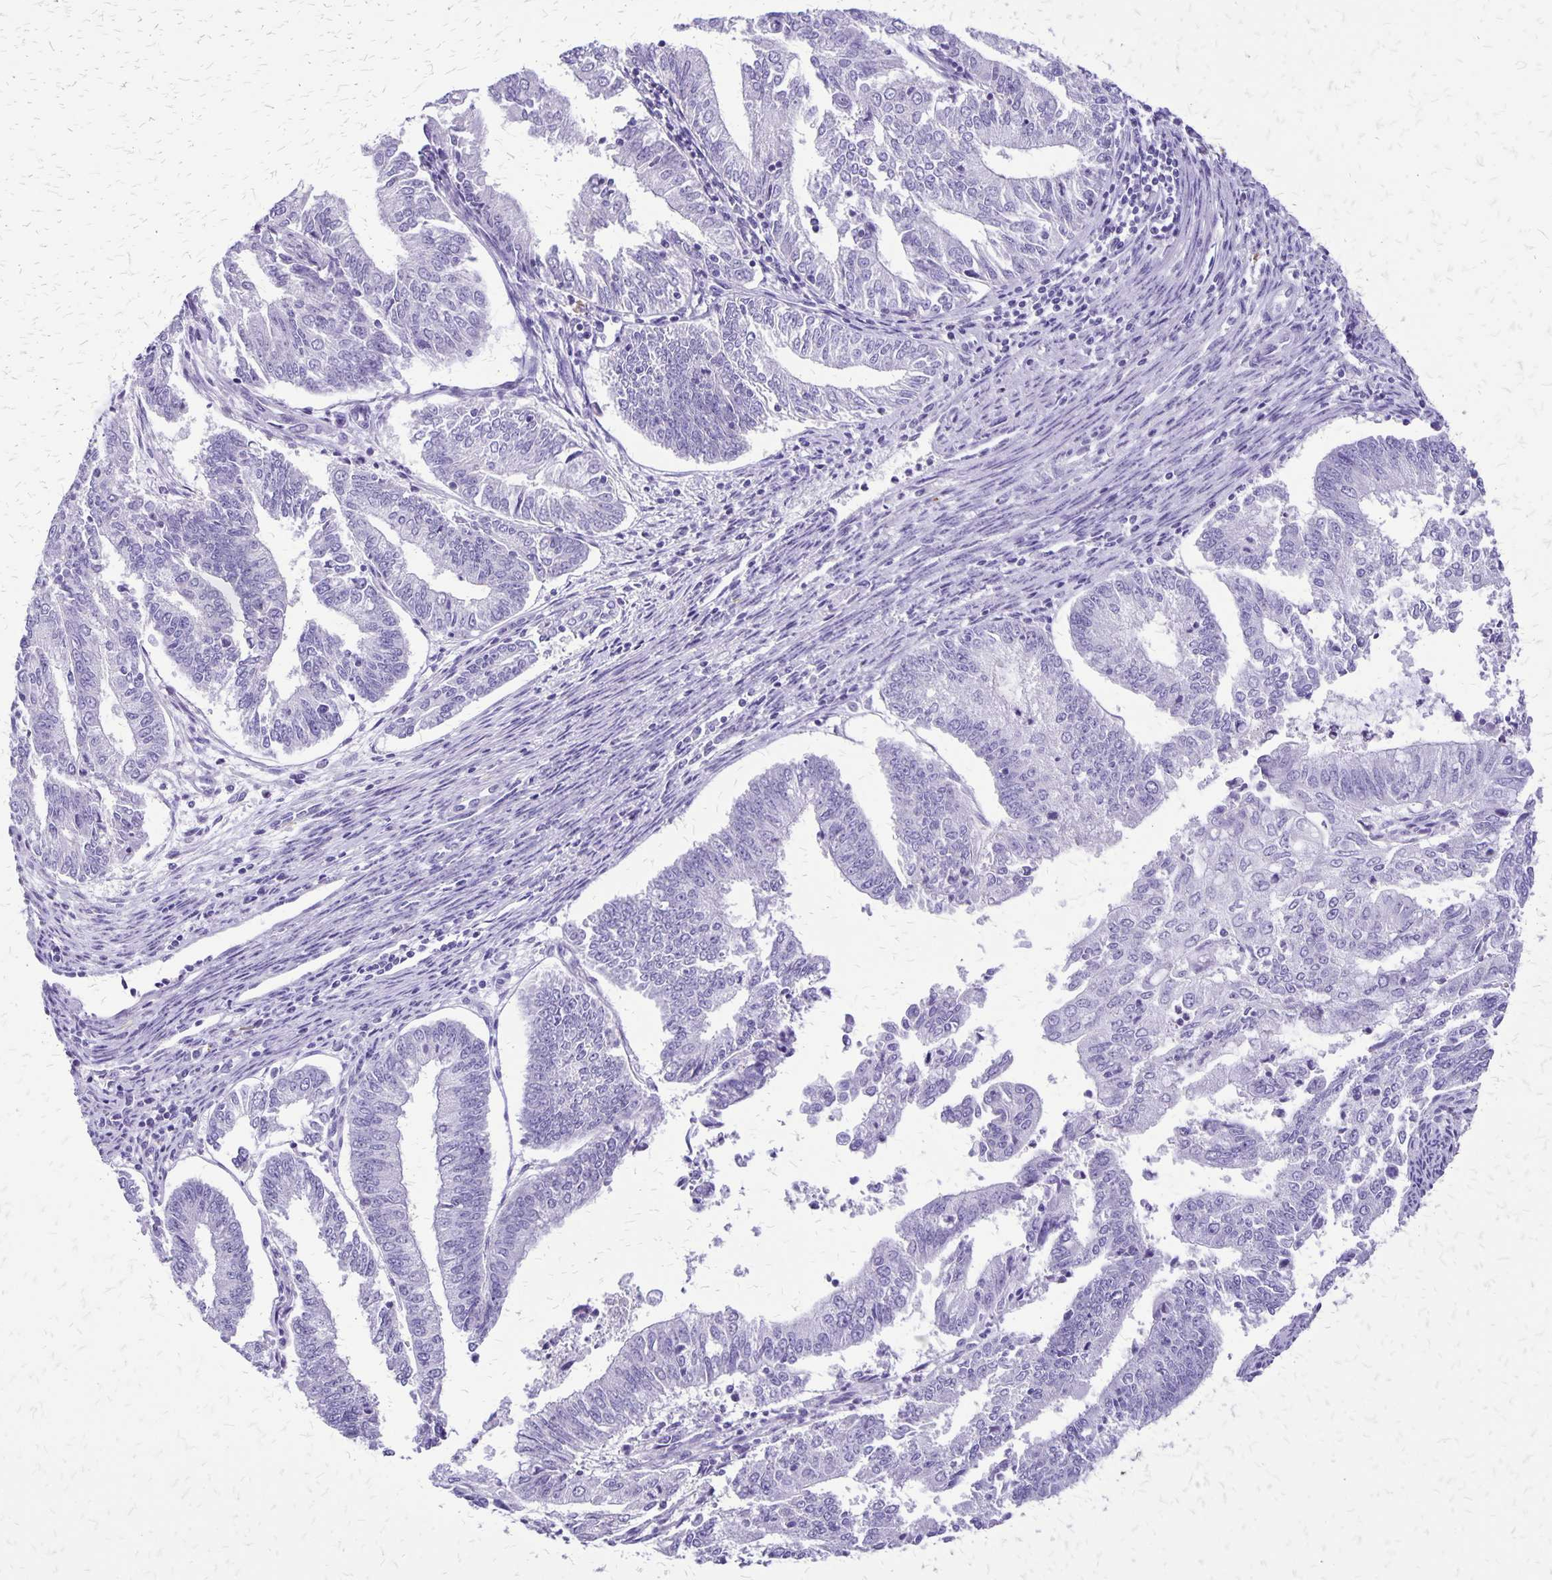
{"staining": {"intensity": "negative", "quantity": "none", "location": "none"}, "tissue": "endometrial cancer", "cell_type": "Tumor cells", "image_type": "cancer", "snomed": [{"axis": "morphology", "description": "Adenocarcinoma, NOS"}, {"axis": "topography", "description": "Endometrium"}], "caption": "The IHC image has no significant expression in tumor cells of endometrial adenocarcinoma tissue. Brightfield microscopy of immunohistochemistry stained with DAB (brown) and hematoxylin (blue), captured at high magnification.", "gene": "SLC13A2", "patient": {"sex": "female", "age": 61}}